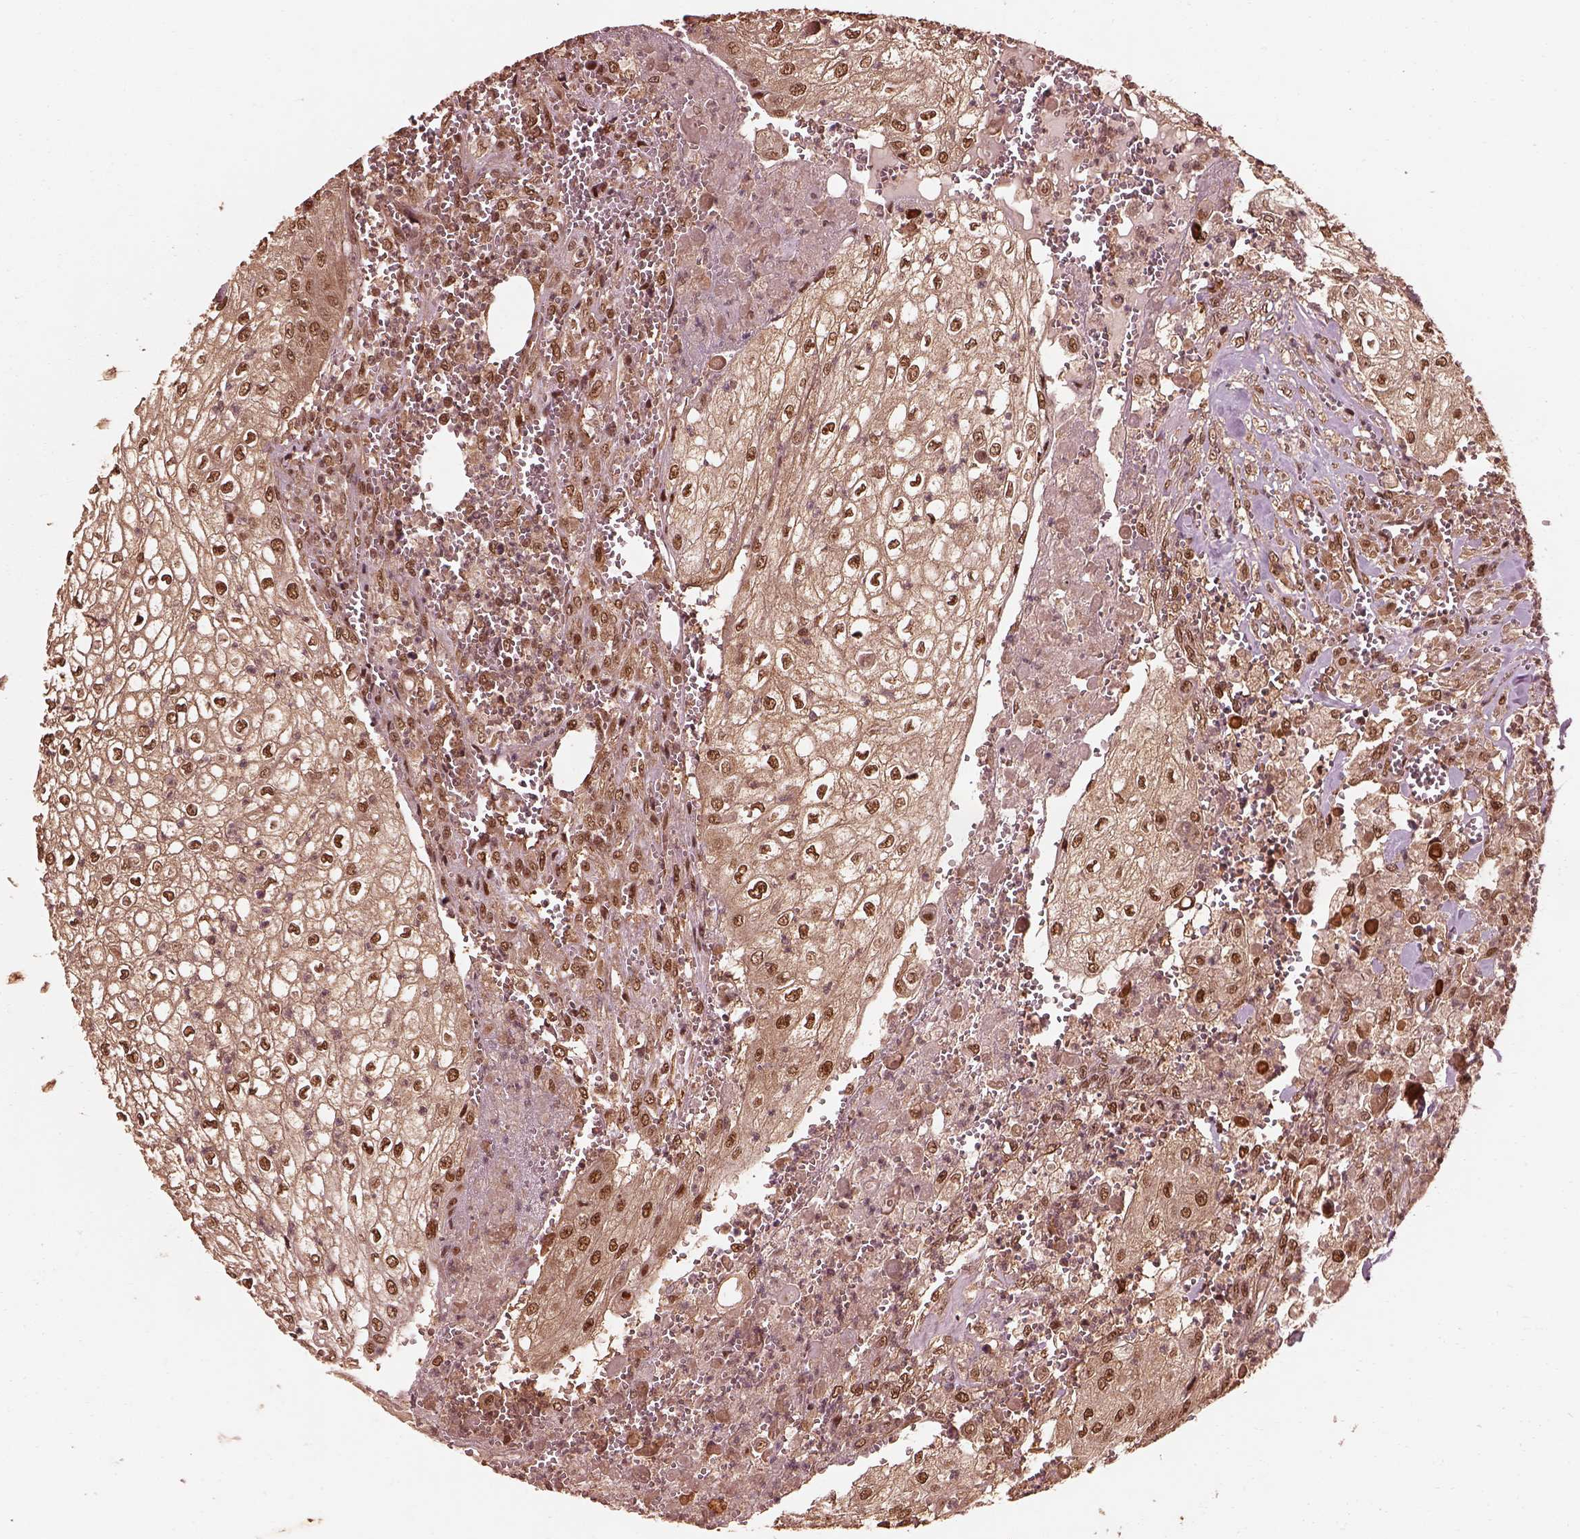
{"staining": {"intensity": "moderate", "quantity": ">75%", "location": "nuclear"}, "tissue": "urothelial cancer", "cell_type": "Tumor cells", "image_type": "cancer", "snomed": [{"axis": "morphology", "description": "Urothelial carcinoma, High grade"}, {"axis": "topography", "description": "Urinary bladder"}], "caption": "Protein staining demonstrates moderate nuclear positivity in about >75% of tumor cells in high-grade urothelial carcinoma.", "gene": "PSMC5", "patient": {"sex": "male", "age": 62}}